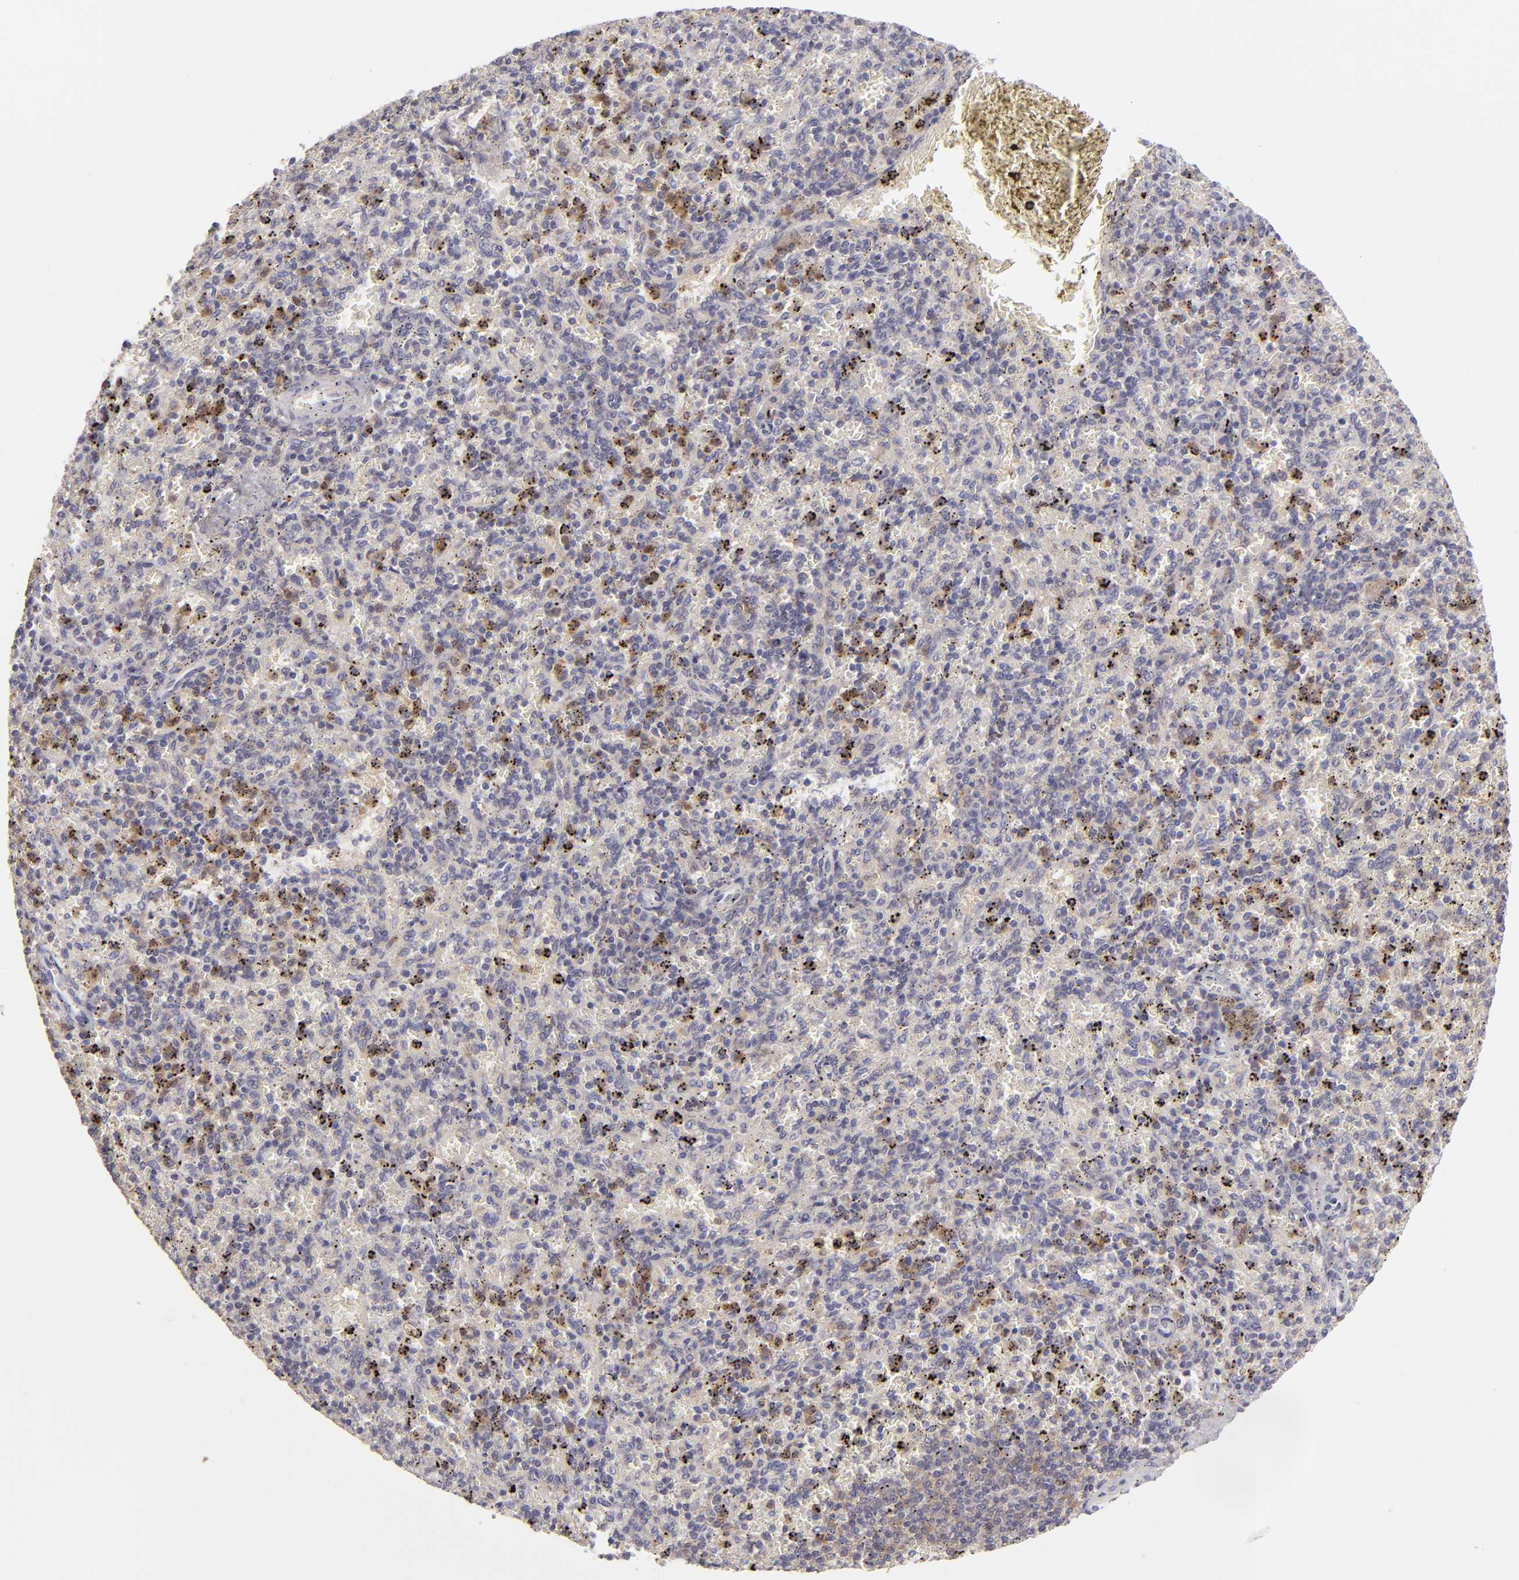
{"staining": {"intensity": "weak", "quantity": "25%-75%", "location": "cytoplasmic/membranous"}, "tissue": "spleen", "cell_type": "Cells in red pulp", "image_type": "normal", "snomed": [{"axis": "morphology", "description": "Normal tissue, NOS"}, {"axis": "topography", "description": "Spleen"}], "caption": "Normal spleen reveals weak cytoplasmic/membranous staining in about 25%-75% of cells in red pulp.", "gene": "MMP10", "patient": {"sex": "female", "age": 43}}